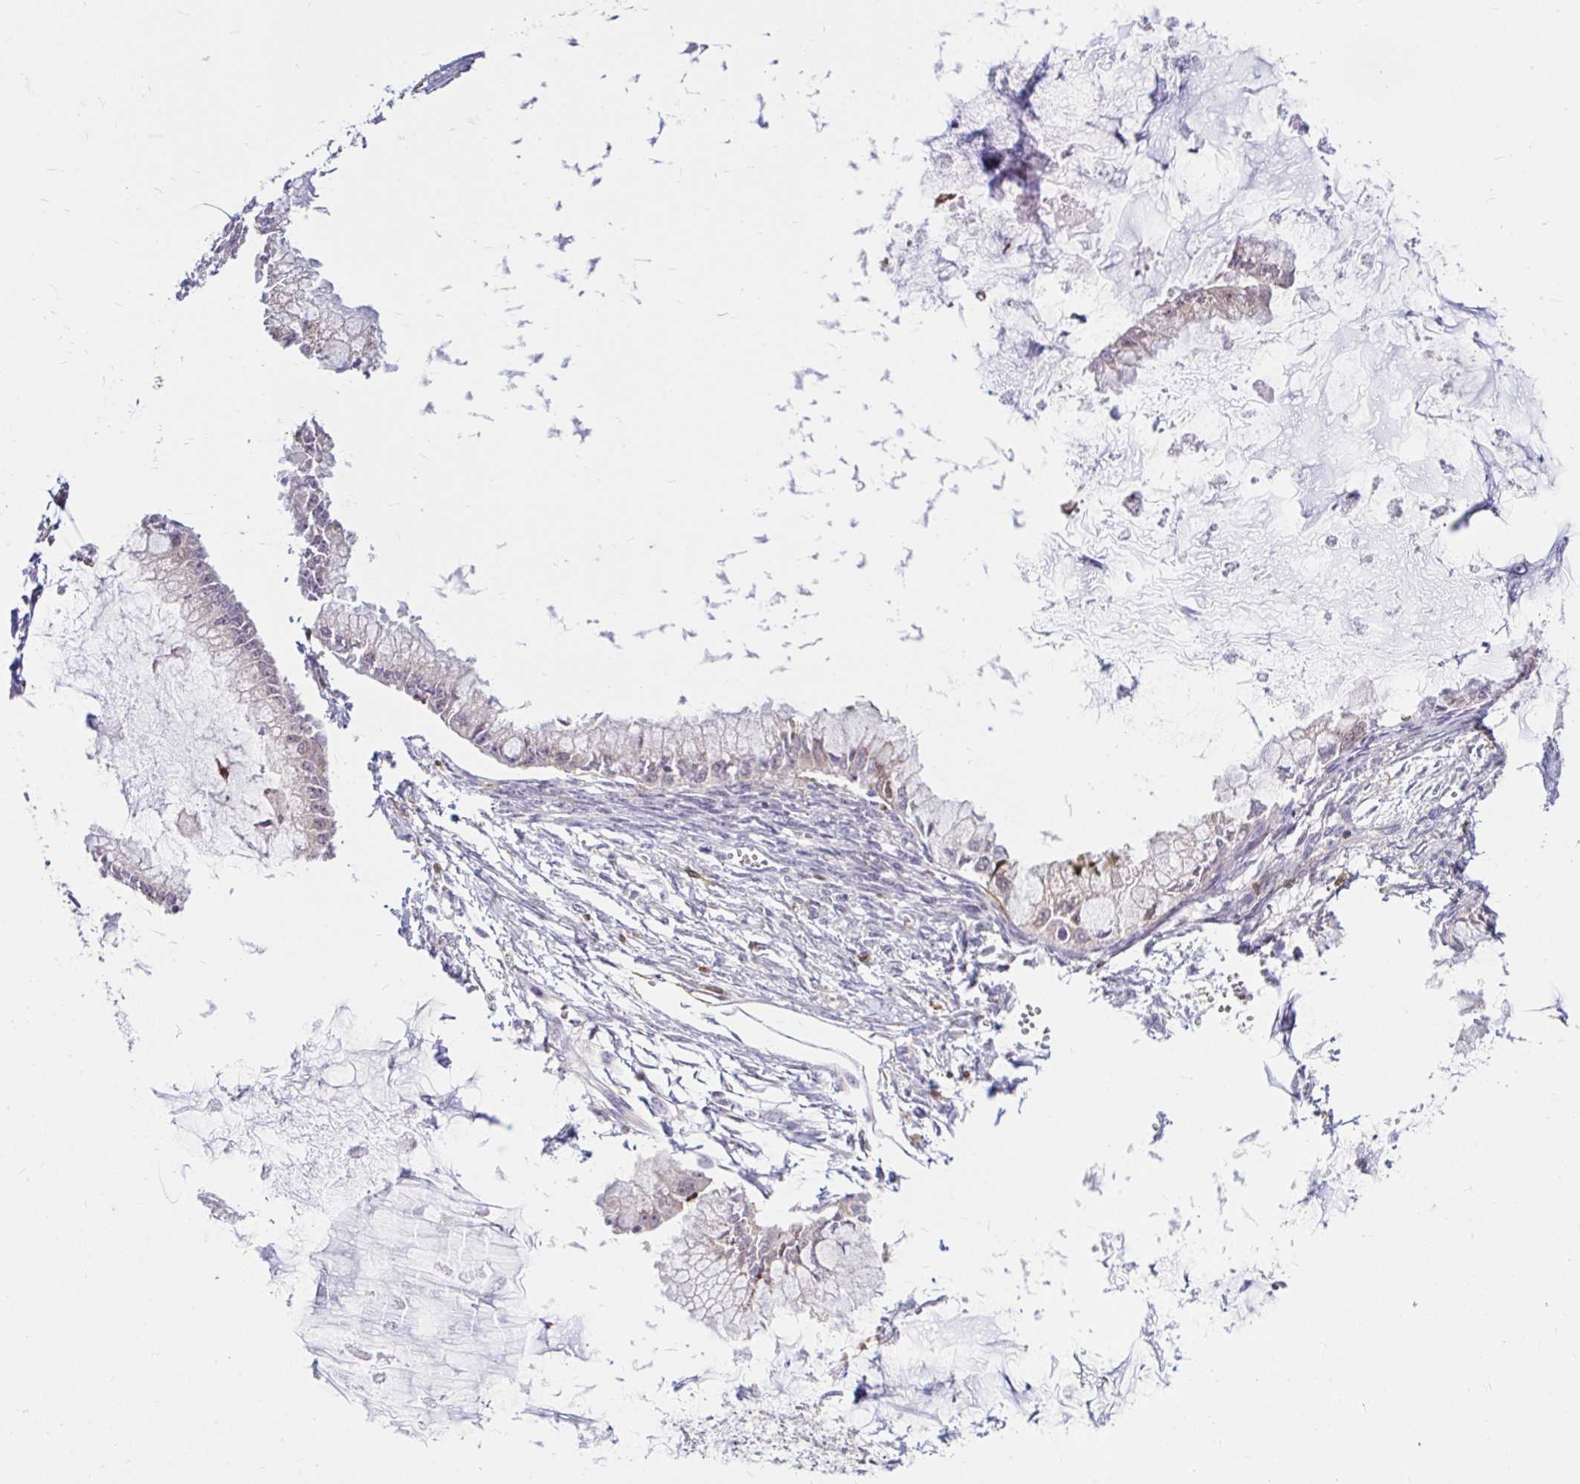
{"staining": {"intensity": "negative", "quantity": "none", "location": "none"}, "tissue": "ovarian cancer", "cell_type": "Tumor cells", "image_type": "cancer", "snomed": [{"axis": "morphology", "description": "Cystadenocarcinoma, mucinous, NOS"}, {"axis": "topography", "description": "Ovary"}], "caption": "A photomicrograph of human ovarian cancer is negative for staining in tumor cells.", "gene": "PYCARD", "patient": {"sex": "female", "age": 34}}